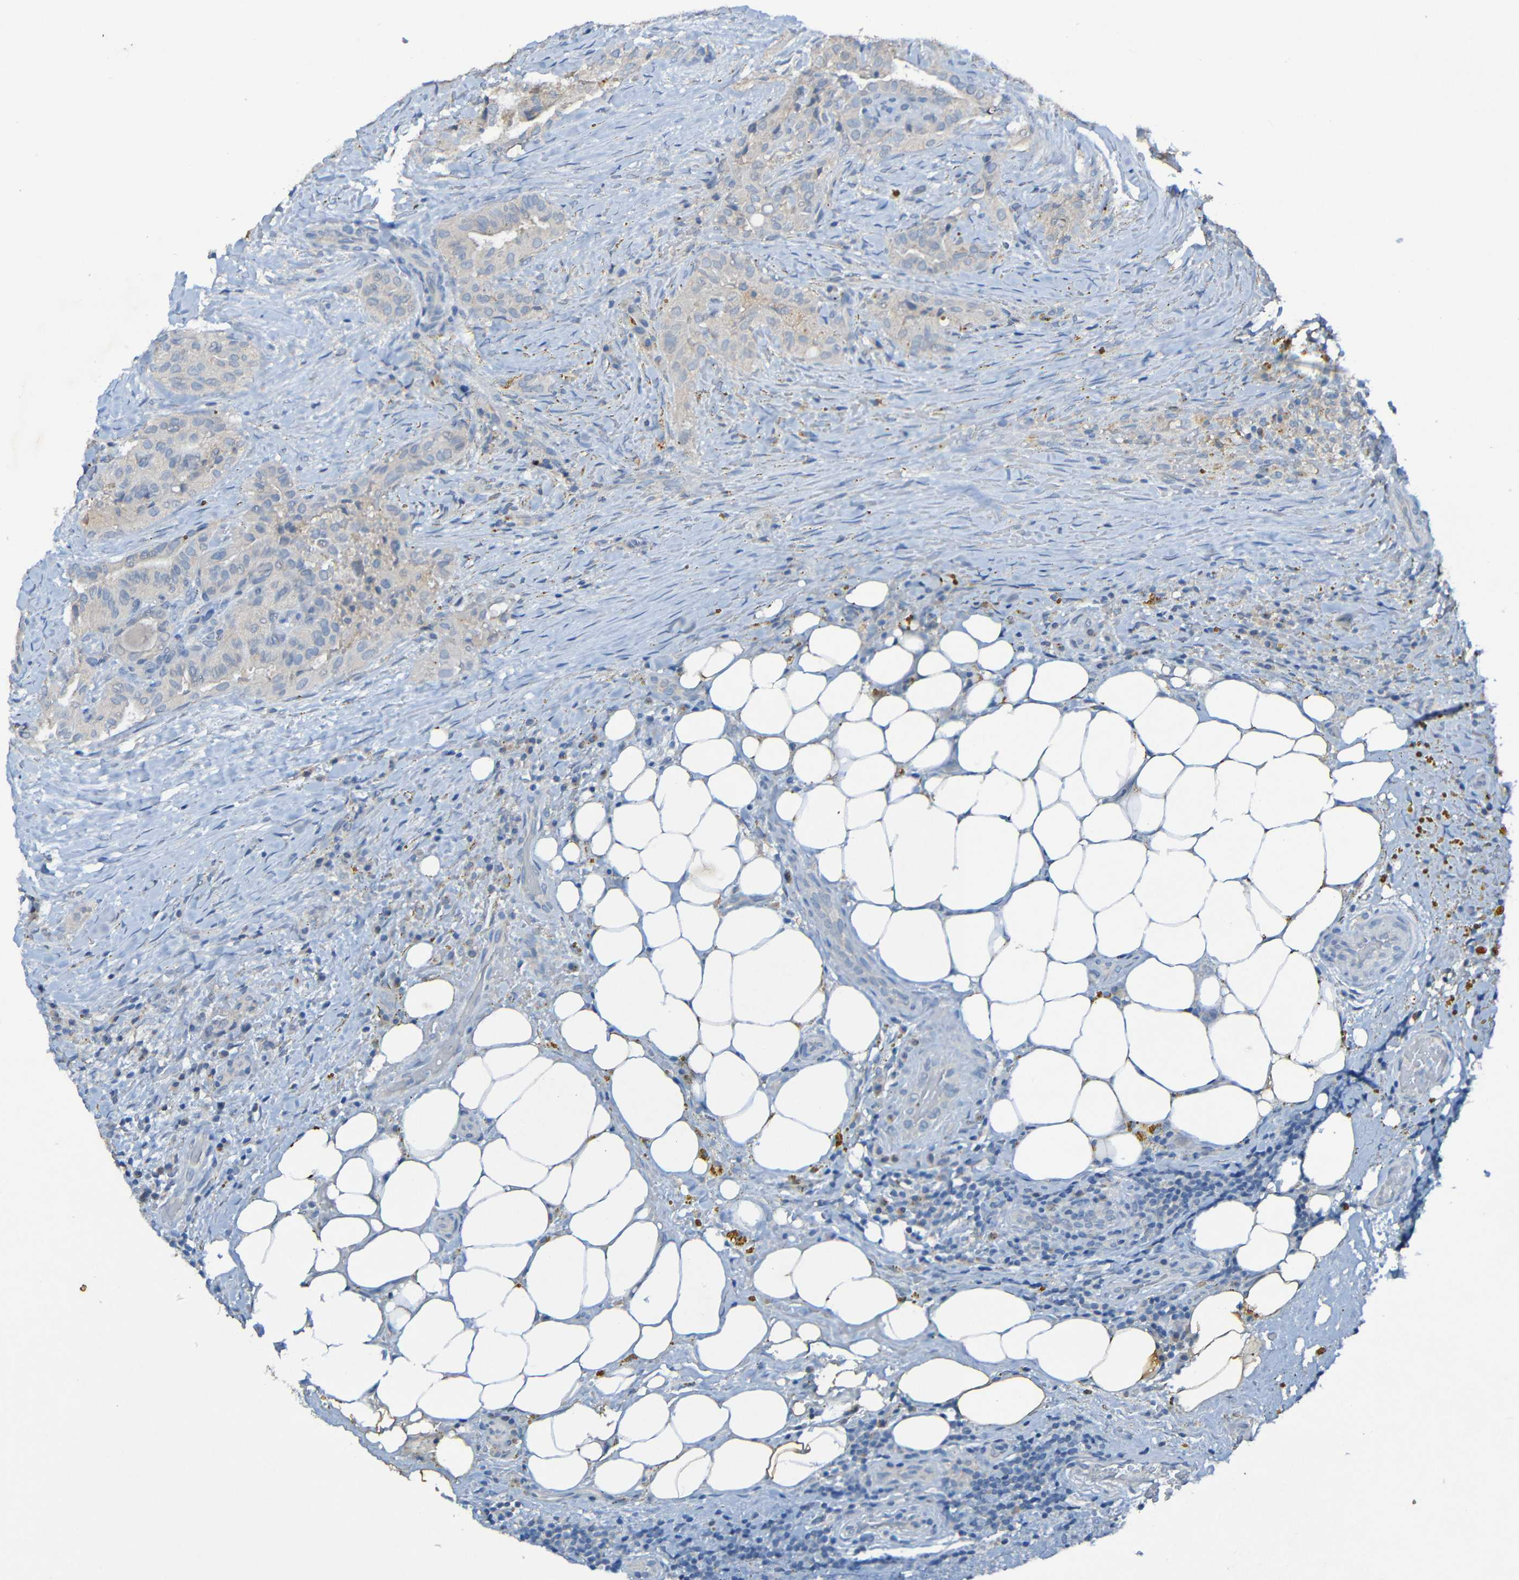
{"staining": {"intensity": "negative", "quantity": "none", "location": "none"}, "tissue": "thyroid cancer", "cell_type": "Tumor cells", "image_type": "cancer", "snomed": [{"axis": "morphology", "description": "Papillary adenocarcinoma, NOS"}, {"axis": "topography", "description": "Thyroid gland"}], "caption": "This is an IHC image of human thyroid papillary adenocarcinoma. There is no positivity in tumor cells.", "gene": "LRRC70", "patient": {"sex": "male", "age": 77}}